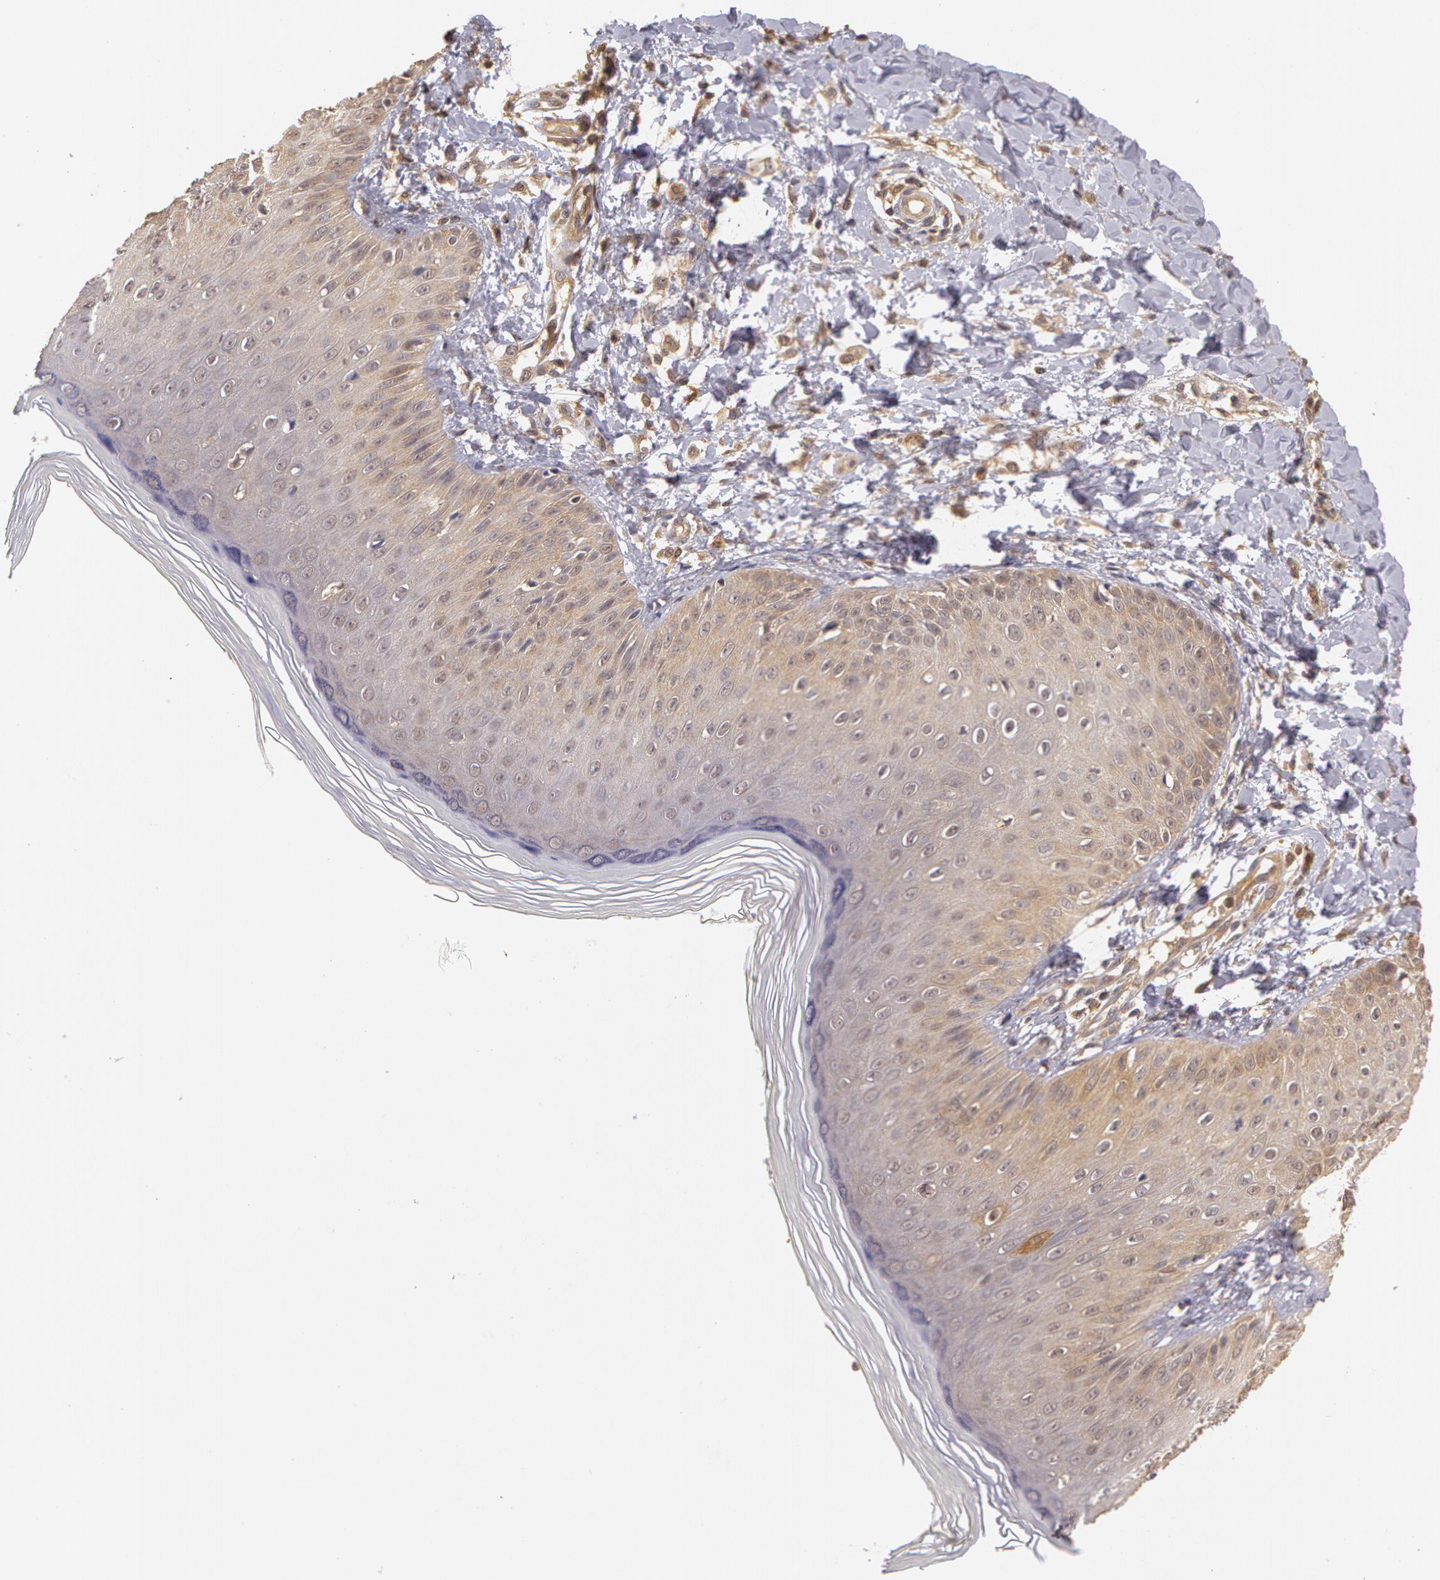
{"staining": {"intensity": "weak", "quantity": "<25%", "location": "cytoplasmic/membranous"}, "tissue": "skin", "cell_type": "Epidermal cells", "image_type": "normal", "snomed": [{"axis": "morphology", "description": "Normal tissue, NOS"}, {"axis": "morphology", "description": "Inflammation, NOS"}, {"axis": "topography", "description": "Soft tissue"}, {"axis": "topography", "description": "Anal"}], "caption": "Micrograph shows no significant protein staining in epidermal cells of normal skin. (Immunohistochemistry, brightfield microscopy, high magnification).", "gene": "AHSA1", "patient": {"sex": "female", "age": 15}}